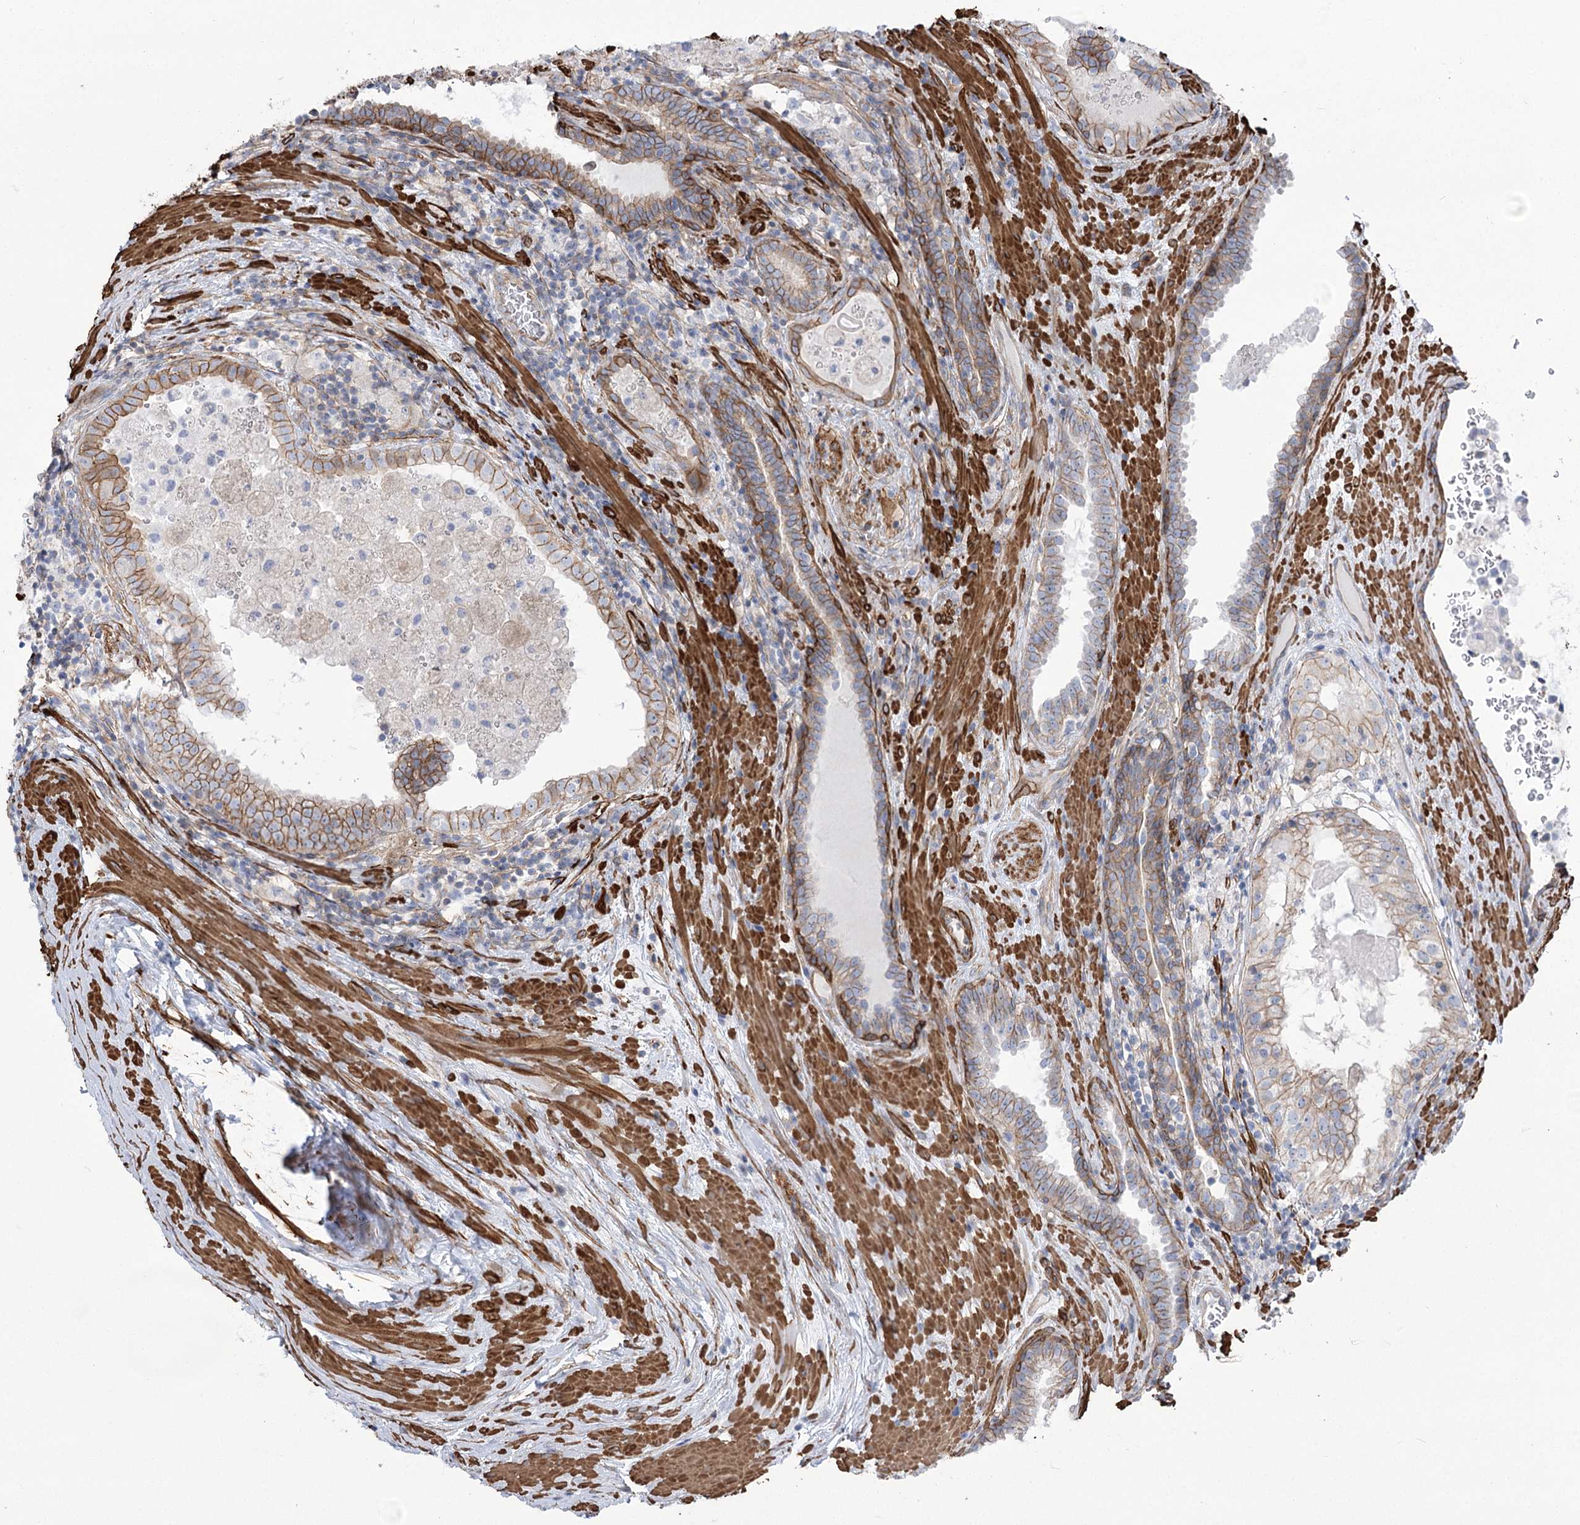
{"staining": {"intensity": "moderate", "quantity": "25%-75%", "location": "cytoplasmic/membranous"}, "tissue": "prostate cancer", "cell_type": "Tumor cells", "image_type": "cancer", "snomed": [{"axis": "morphology", "description": "Adenocarcinoma, High grade"}, {"axis": "topography", "description": "Prostate"}], "caption": "Brown immunohistochemical staining in human high-grade adenocarcinoma (prostate) exhibits moderate cytoplasmic/membranous expression in approximately 25%-75% of tumor cells.", "gene": "PLEKHA5", "patient": {"sex": "male", "age": 68}}